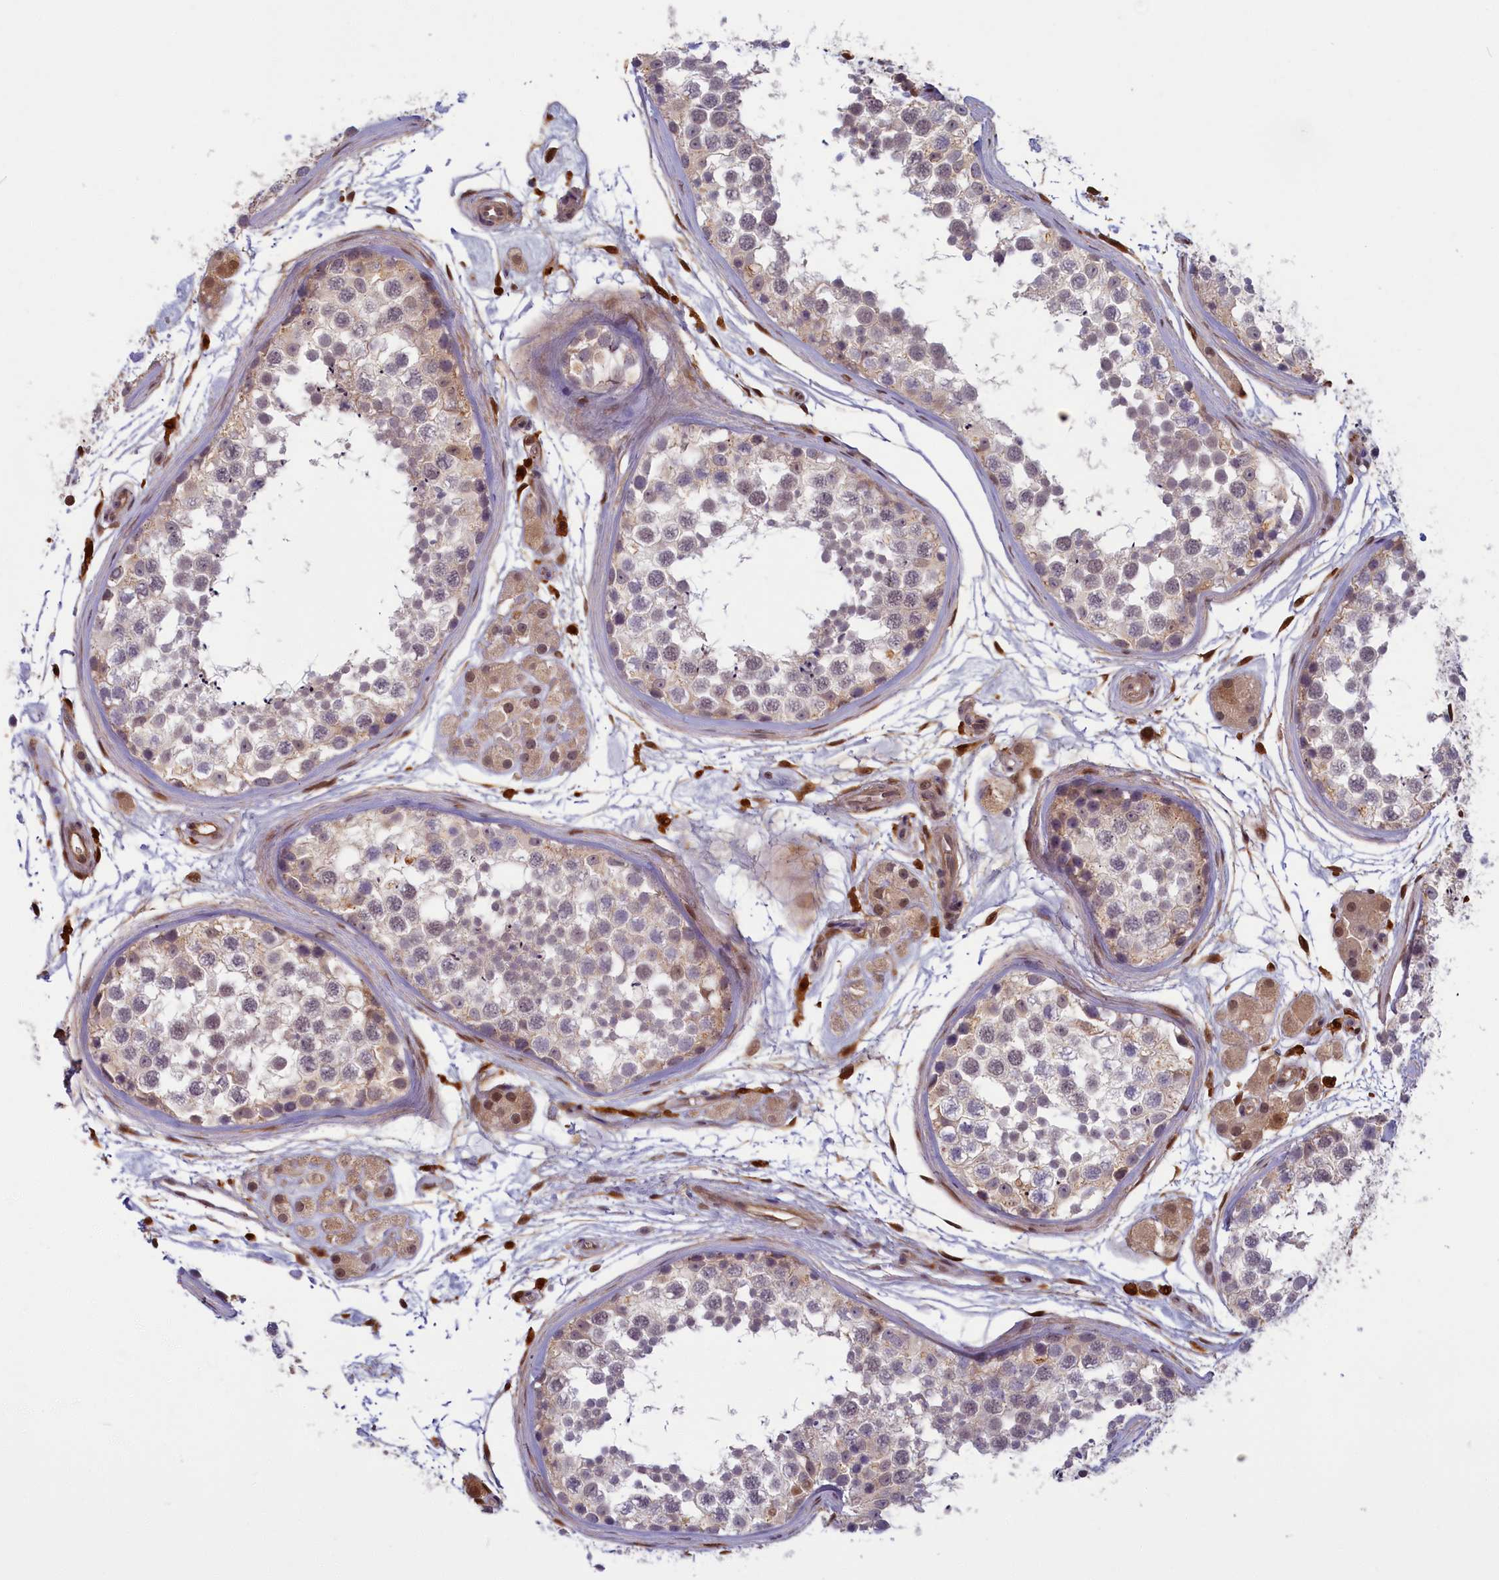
{"staining": {"intensity": "weak", "quantity": "<25%", "location": "cytoplasmic/membranous"}, "tissue": "testis", "cell_type": "Cells in seminiferous ducts", "image_type": "normal", "snomed": [{"axis": "morphology", "description": "Normal tissue, NOS"}, {"axis": "topography", "description": "Testis"}], "caption": "Benign testis was stained to show a protein in brown. There is no significant staining in cells in seminiferous ducts.", "gene": "BLVRB", "patient": {"sex": "male", "age": 56}}